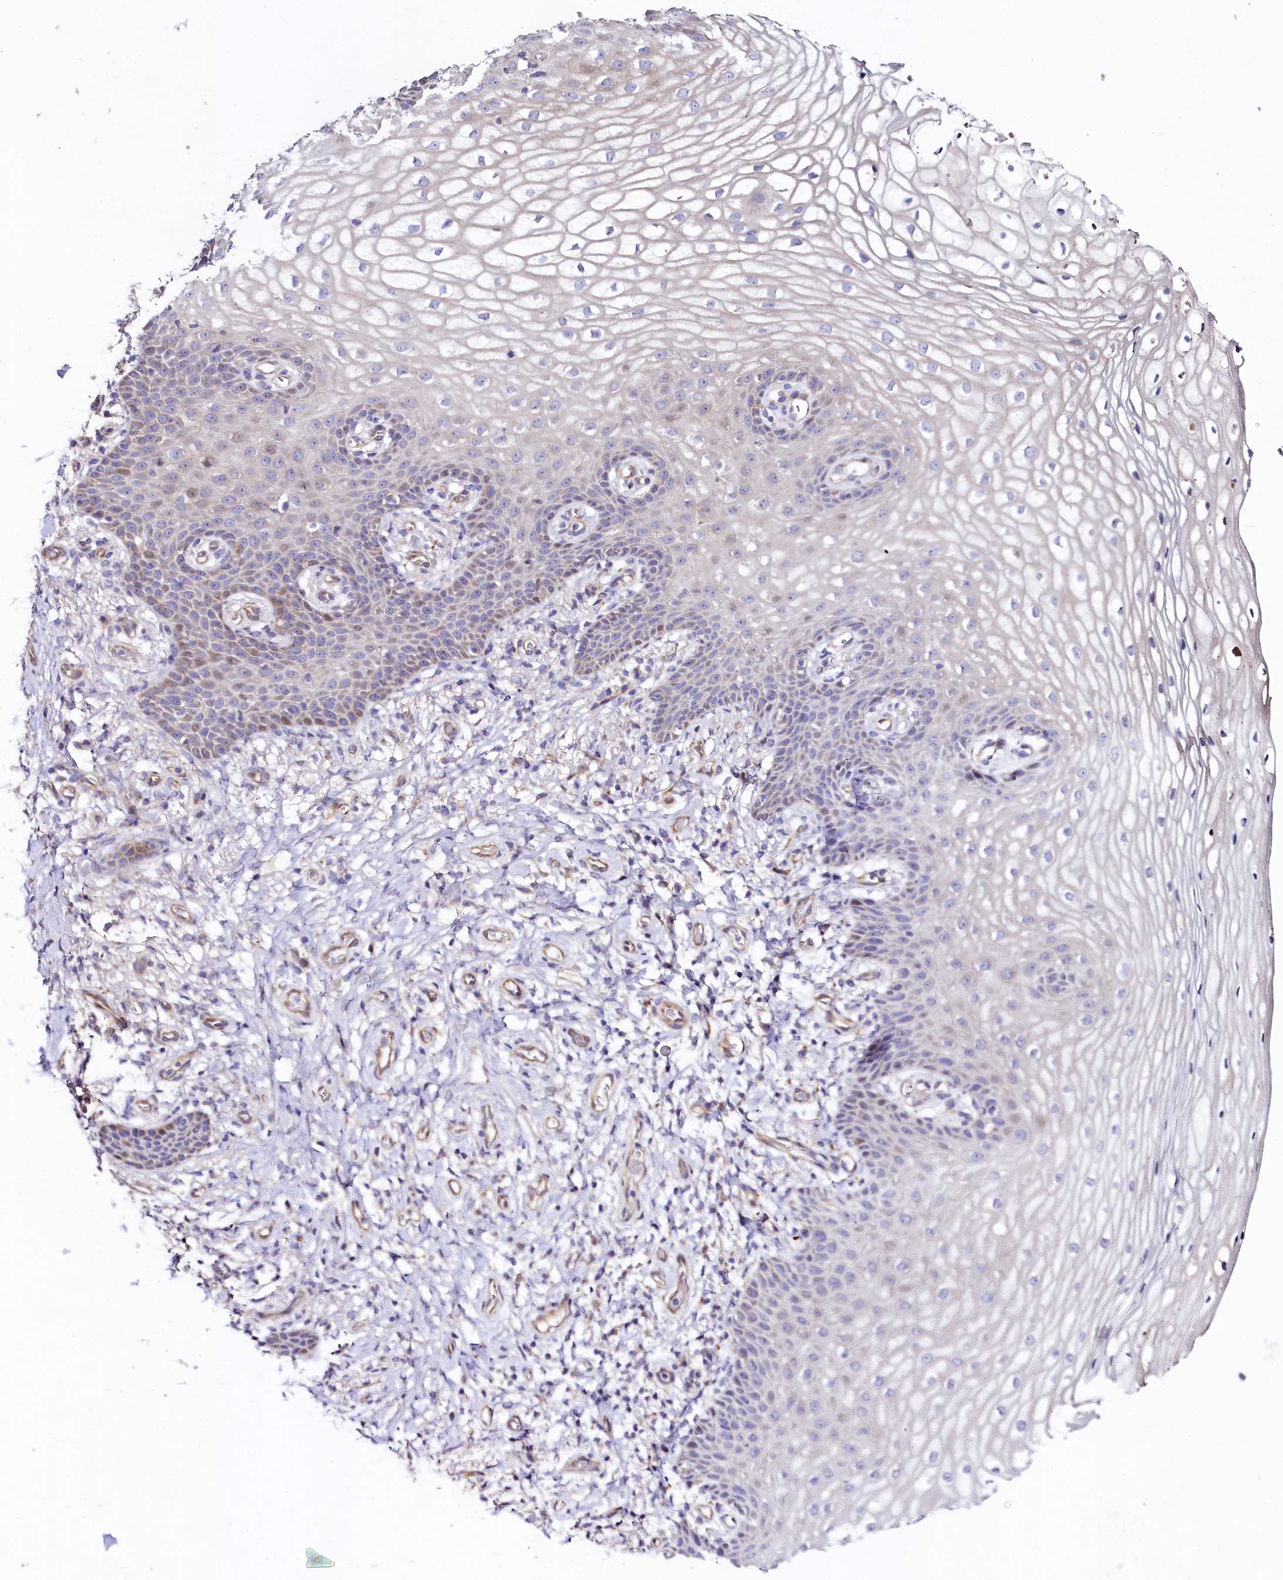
{"staining": {"intensity": "weak", "quantity": "<25%", "location": "cytoplasmic/membranous"}, "tissue": "vagina", "cell_type": "Squamous epithelial cells", "image_type": "normal", "snomed": [{"axis": "morphology", "description": "Normal tissue, NOS"}, {"axis": "topography", "description": "Vagina"}], "caption": "The image shows no staining of squamous epithelial cells in unremarkable vagina. Nuclei are stained in blue.", "gene": "FXYD6", "patient": {"sex": "female", "age": 60}}